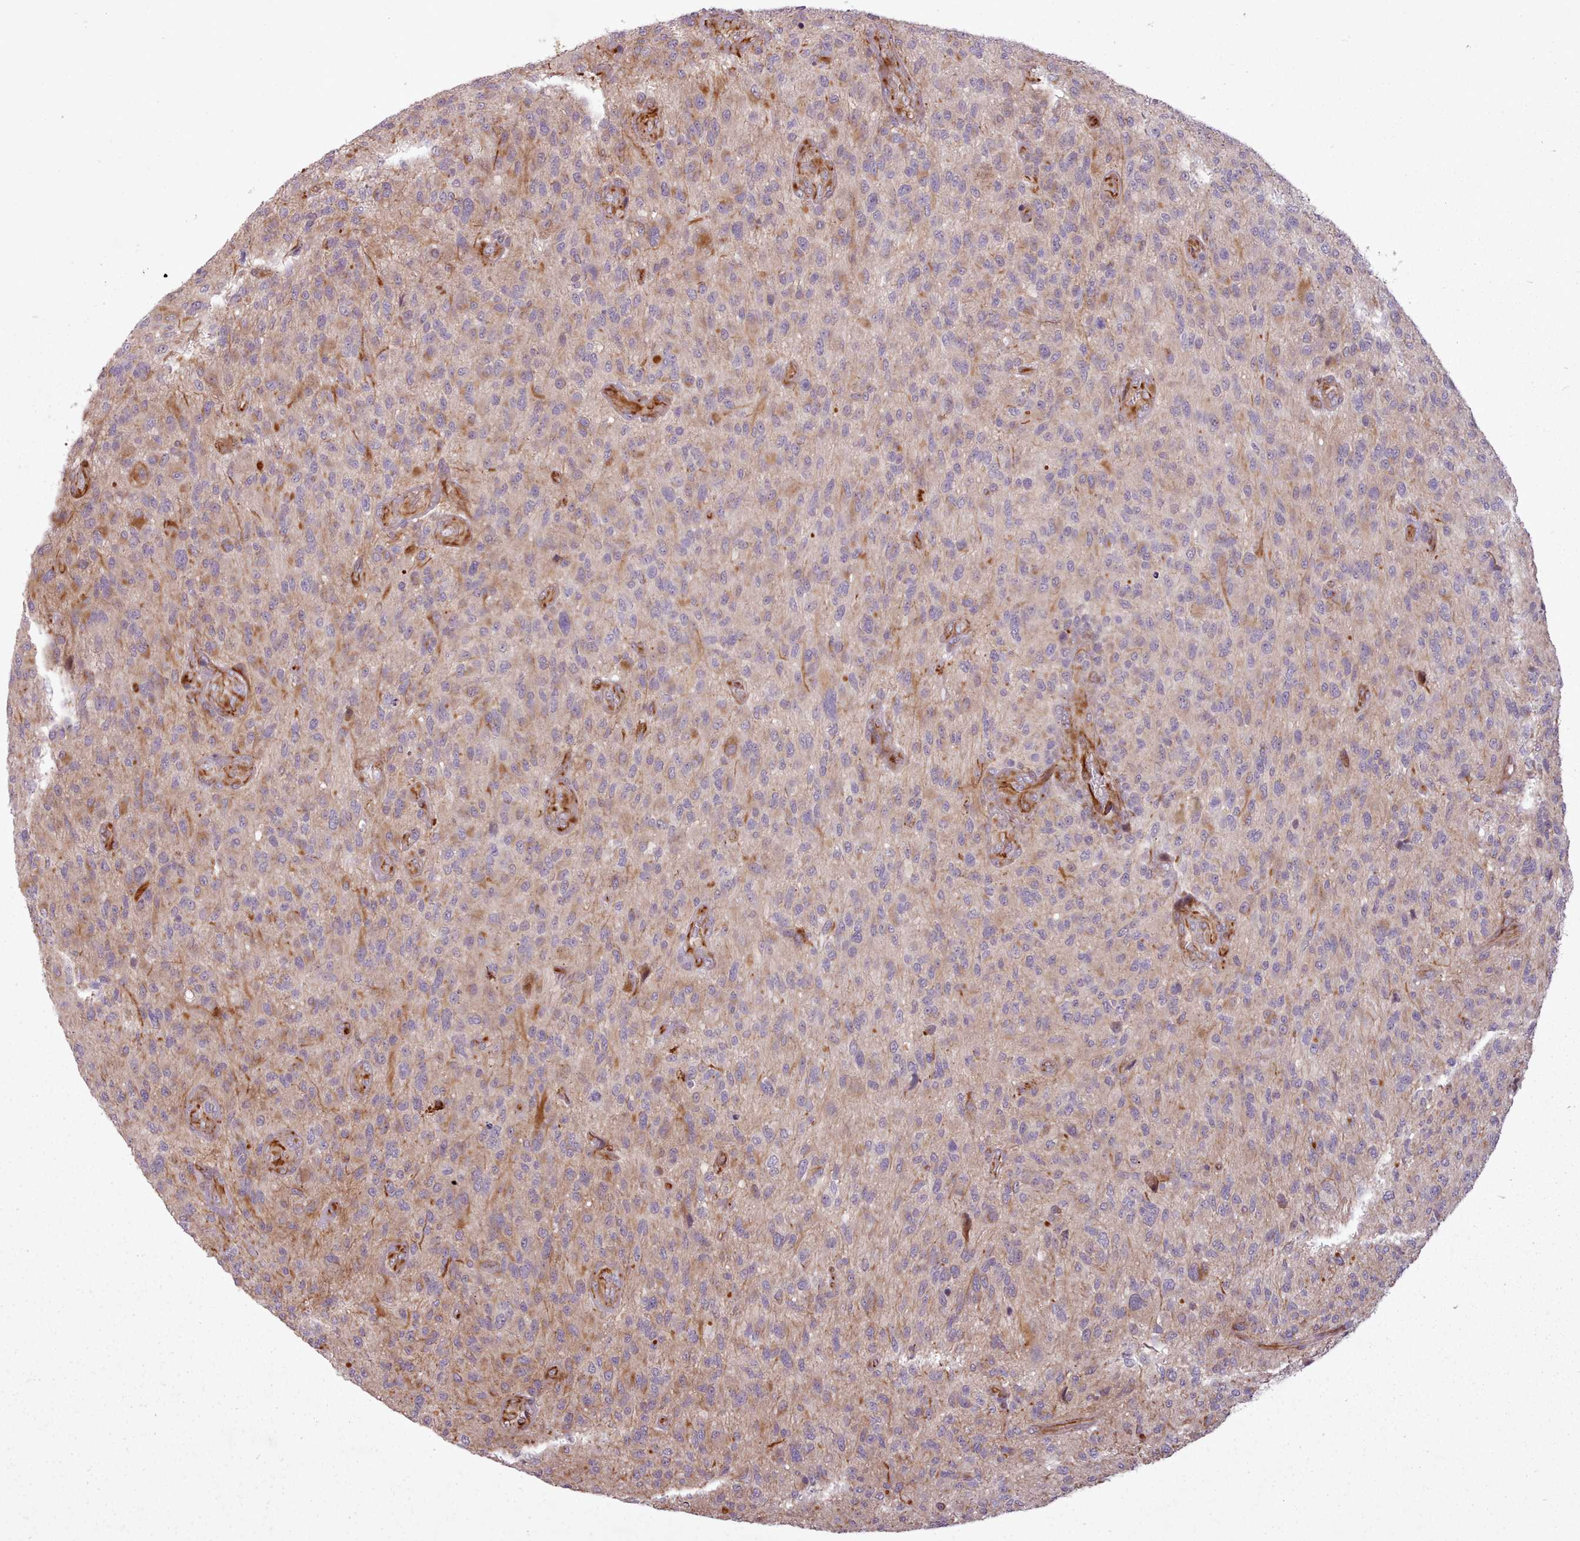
{"staining": {"intensity": "moderate", "quantity": "<25%", "location": "cytoplasmic/membranous"}, "tissue": "glioma", "cell_type": "Tumor cells", "image_type": "cancer", "snomed": [{"axis": "morphology", "description": "Glioma, malignant, High grade"}, {"axis": "topography", "description": "Brain"}], "caption": "Glioma stained with immunohistochemistry (IHC) demonstrates moderate cytoplasmic/membranous positivity in approximately <25% of tumor cells.", "gene": "GBGT1", "patient": {"sex": "male", "age": 47}}